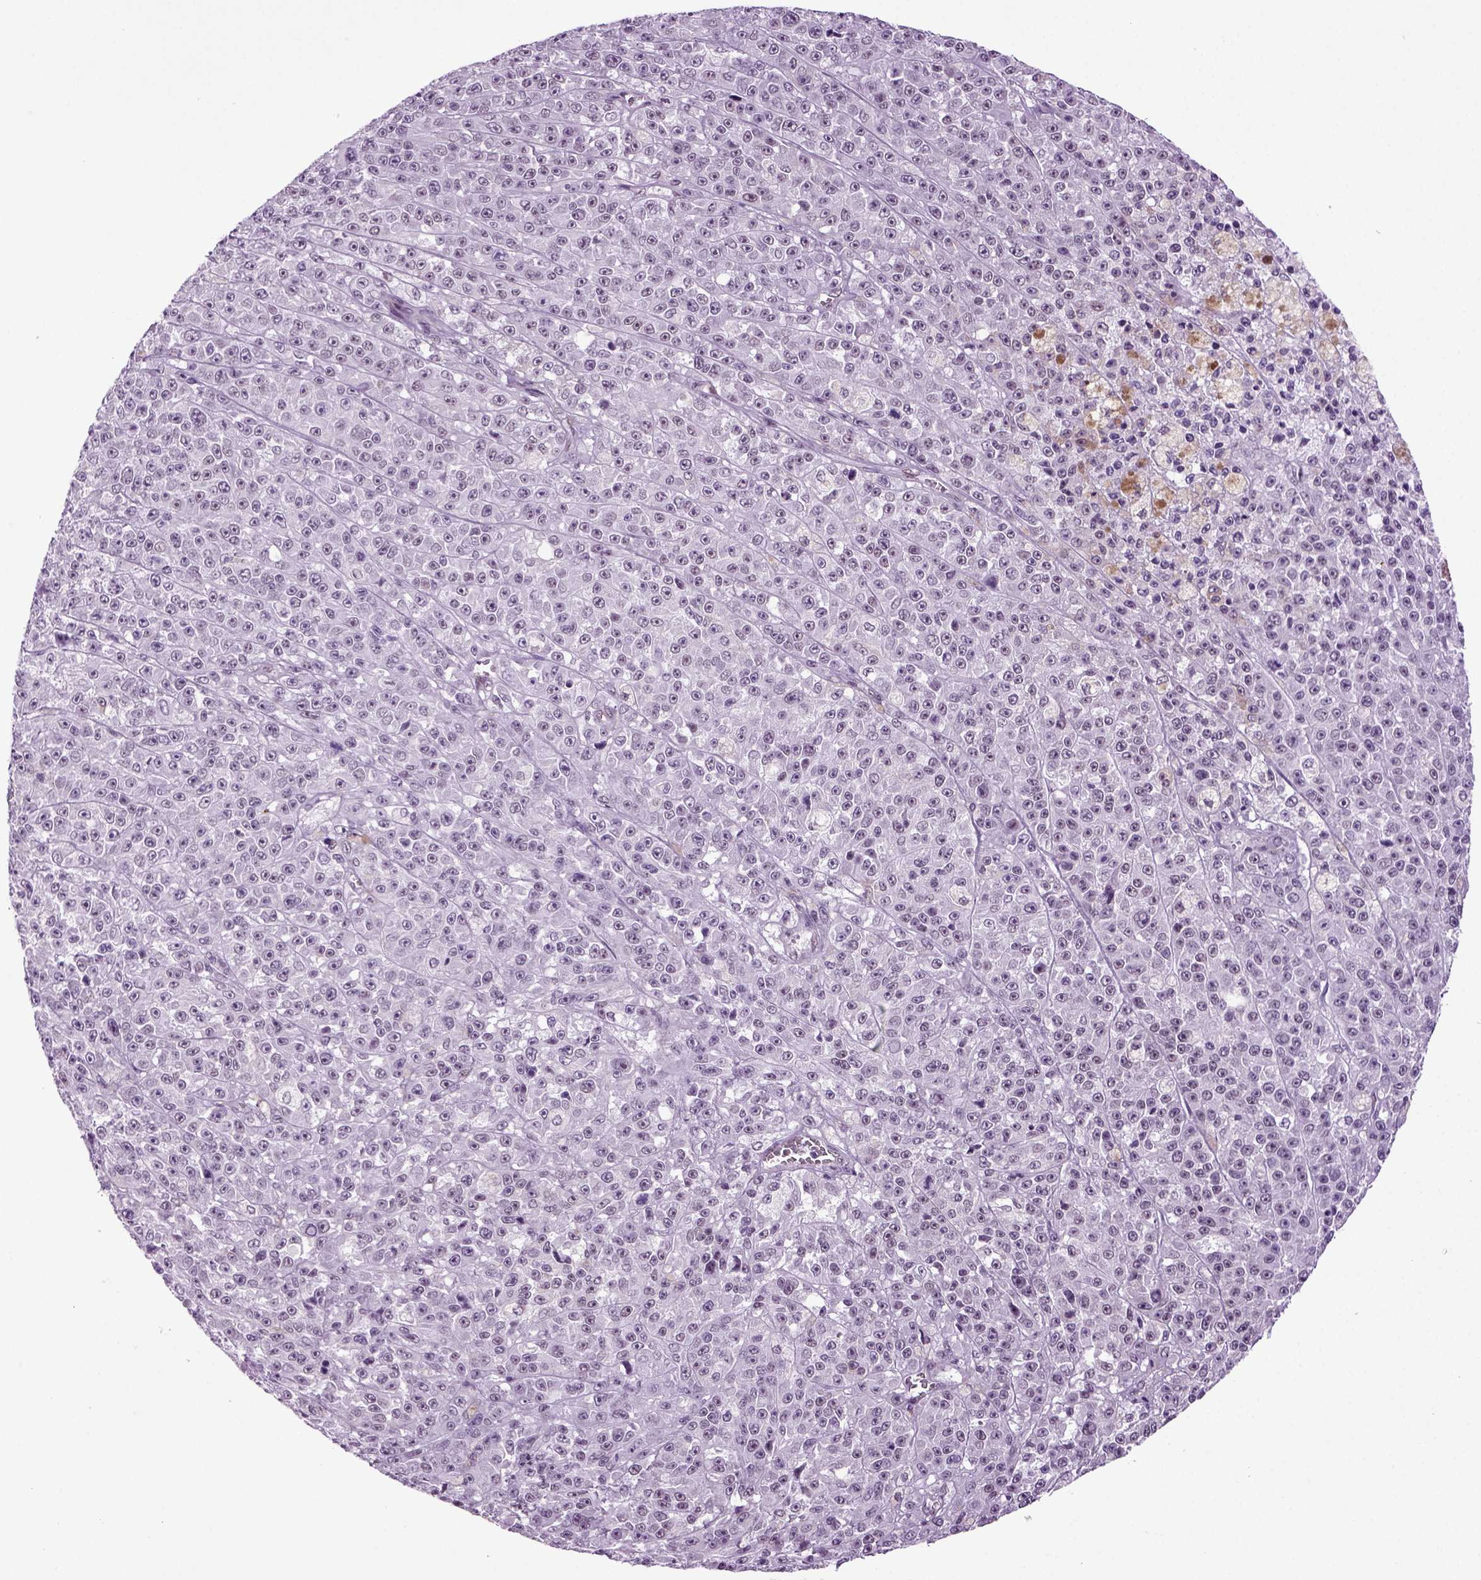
{"staining": {"intensity": "negative", "quantity": "none", "location": "none"}, "tissue": "melanoma", "cell_type": "Tumor cells", "image_type": "cancer", "snomed": [{"axis": "morphology", "description": "Malignant melanoma, NOS"}, {"axis": "topography", "description": "Skin"}], "caption": "An immunohistochemistry (IHC) histopathology image of malignant melanoma is shown. There is no staining in tumor cells of malignant melanoma.", "gene": "RFX3", "patient": {"sex": "female", "age": 58}}